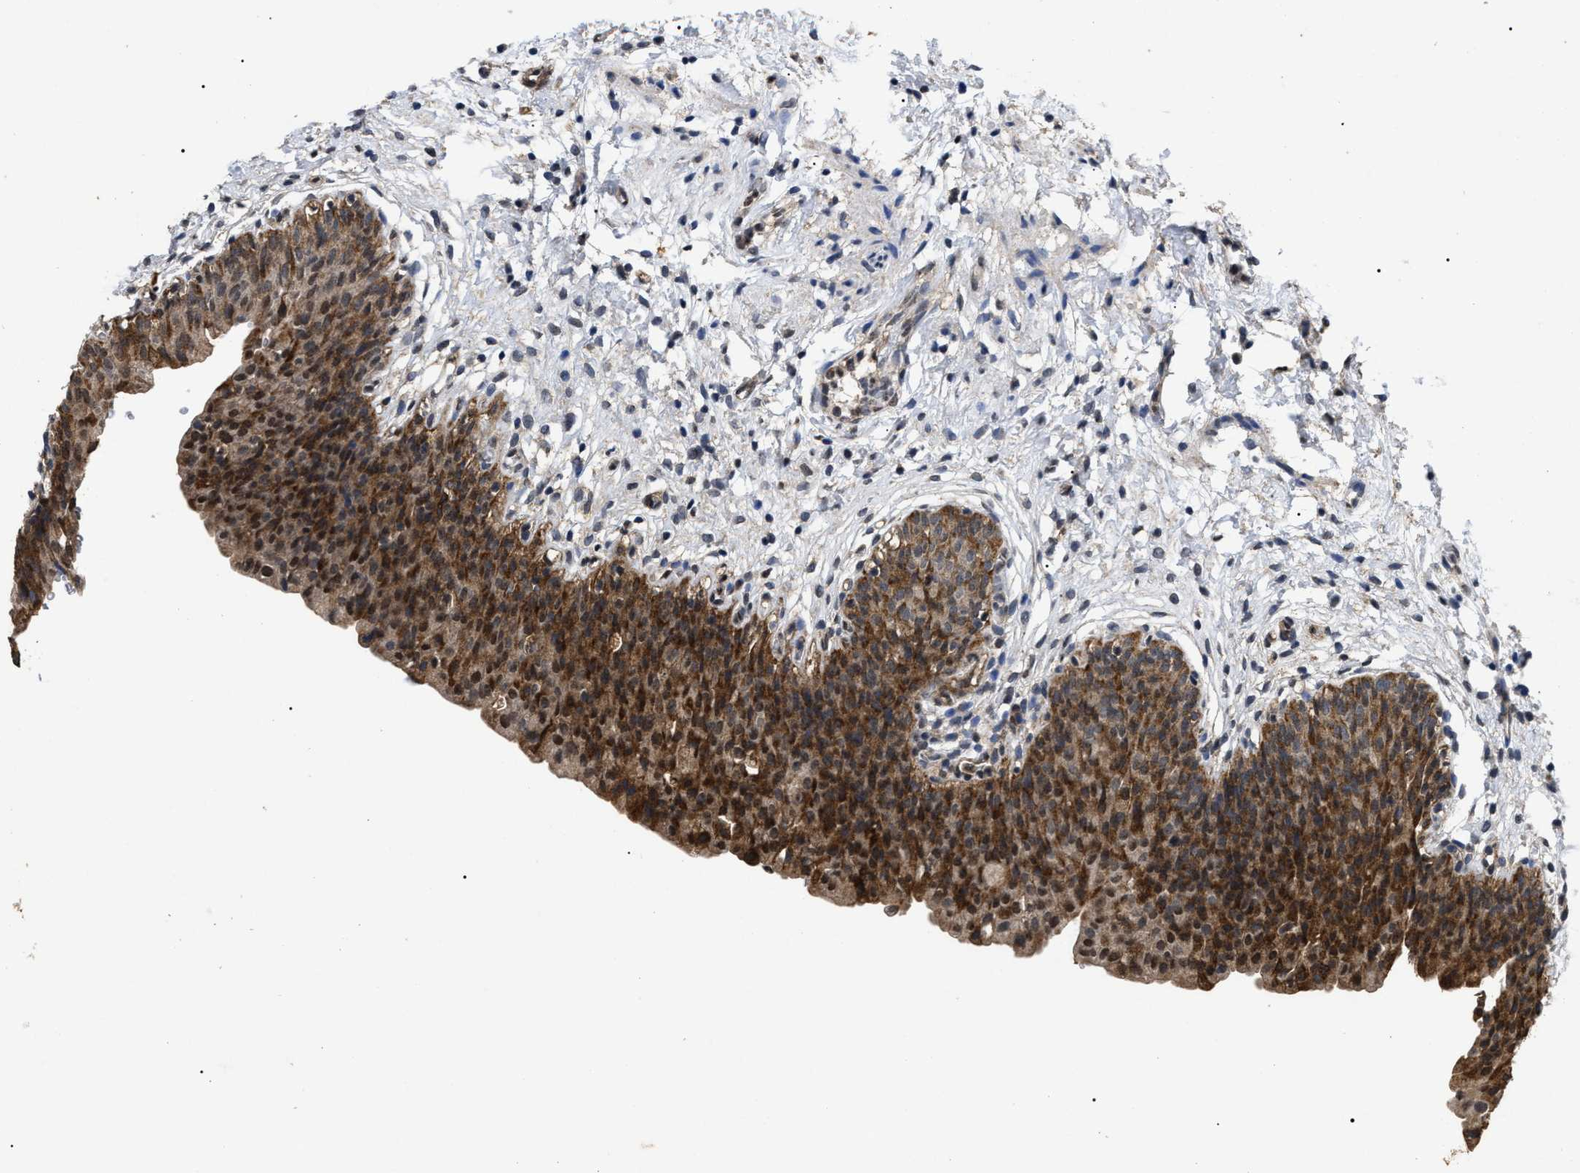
{"staining": {"intensity": "strong", "quantity": ">75%", "location": "cytoplasmic/membranous,nuclear"}, "tissue": "urinary bladder", "cell_type": "Urothelial cells", "image_type": "normal", "snomed": [{"axis": "morphology", "description": "Normal tissue, NOS"}, {"axis": "topography", "description": "Urinary bladder"}], "caption": "IHC micrograph of benign urinary bladder: urinary bladder stained using immunohistochemistry (IHC) shows high levels of strong protein expression localized specifically in the cytoplasmic/membranous,nuclear of urothelial cells, appearing as a cytoplasmic/membranous,nuclear brown color.", "gene": "ANP32E", "patient": {"sex": "male", "age": 37}}